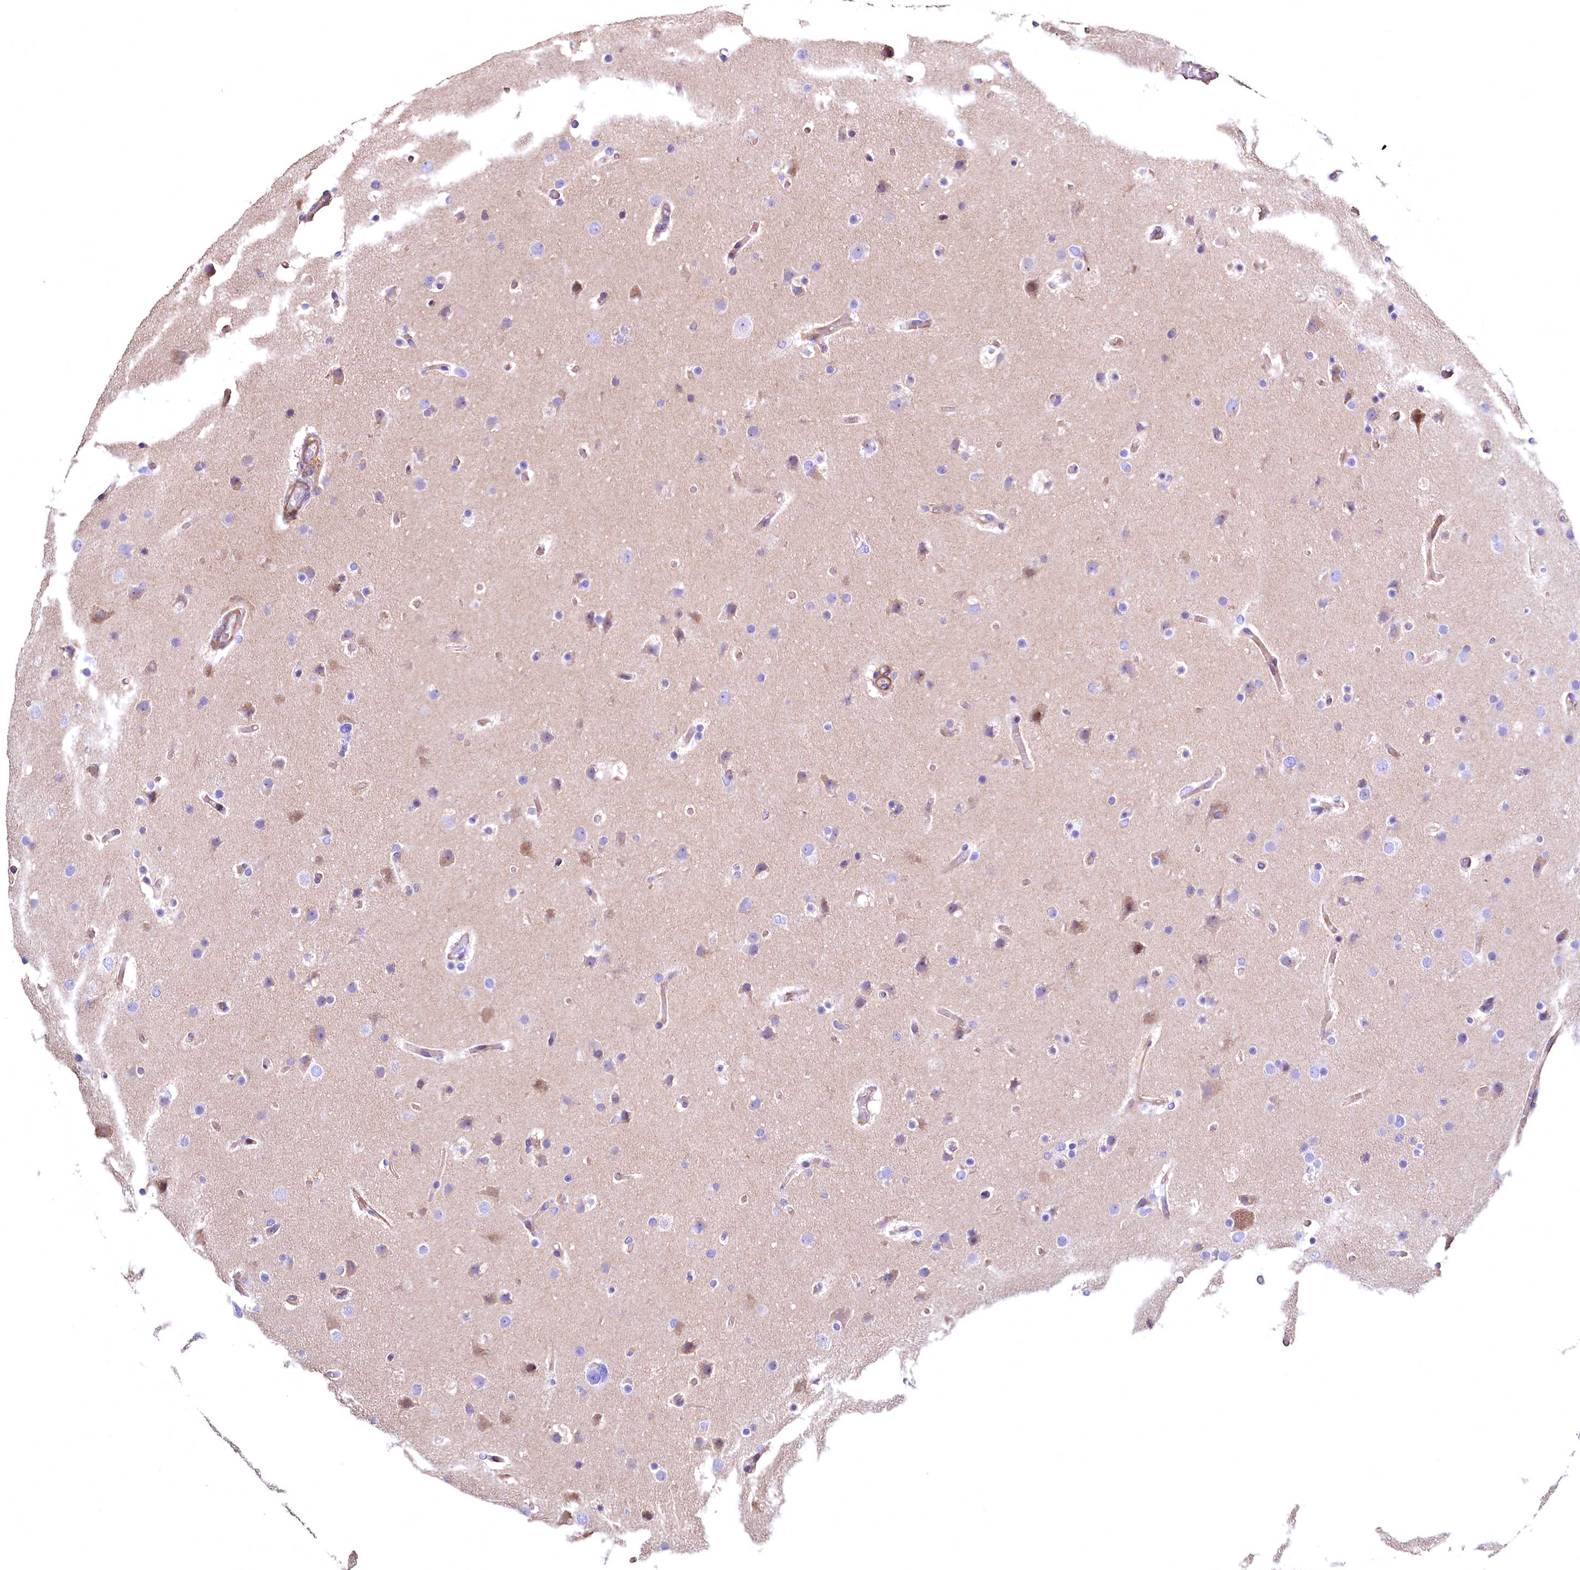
{"staining": {"intensity": "negative", "quantity": "none", "location": "none"}, "tissue": "glioma", "cell_type": "Tumor cells", "image_type": "cancer", "snomed": [{"axis": "morphology", "description": "Glioma, malignant, High grade"}, {"axis": "topography", "description": "Cerebral cortex"}], "caption": "This is an immunohistochemistry histopathology image of glioma. There is no staining in tumor cells.", "gene": "WNT8A", "patient": {"sex": "female", "age": 36}}